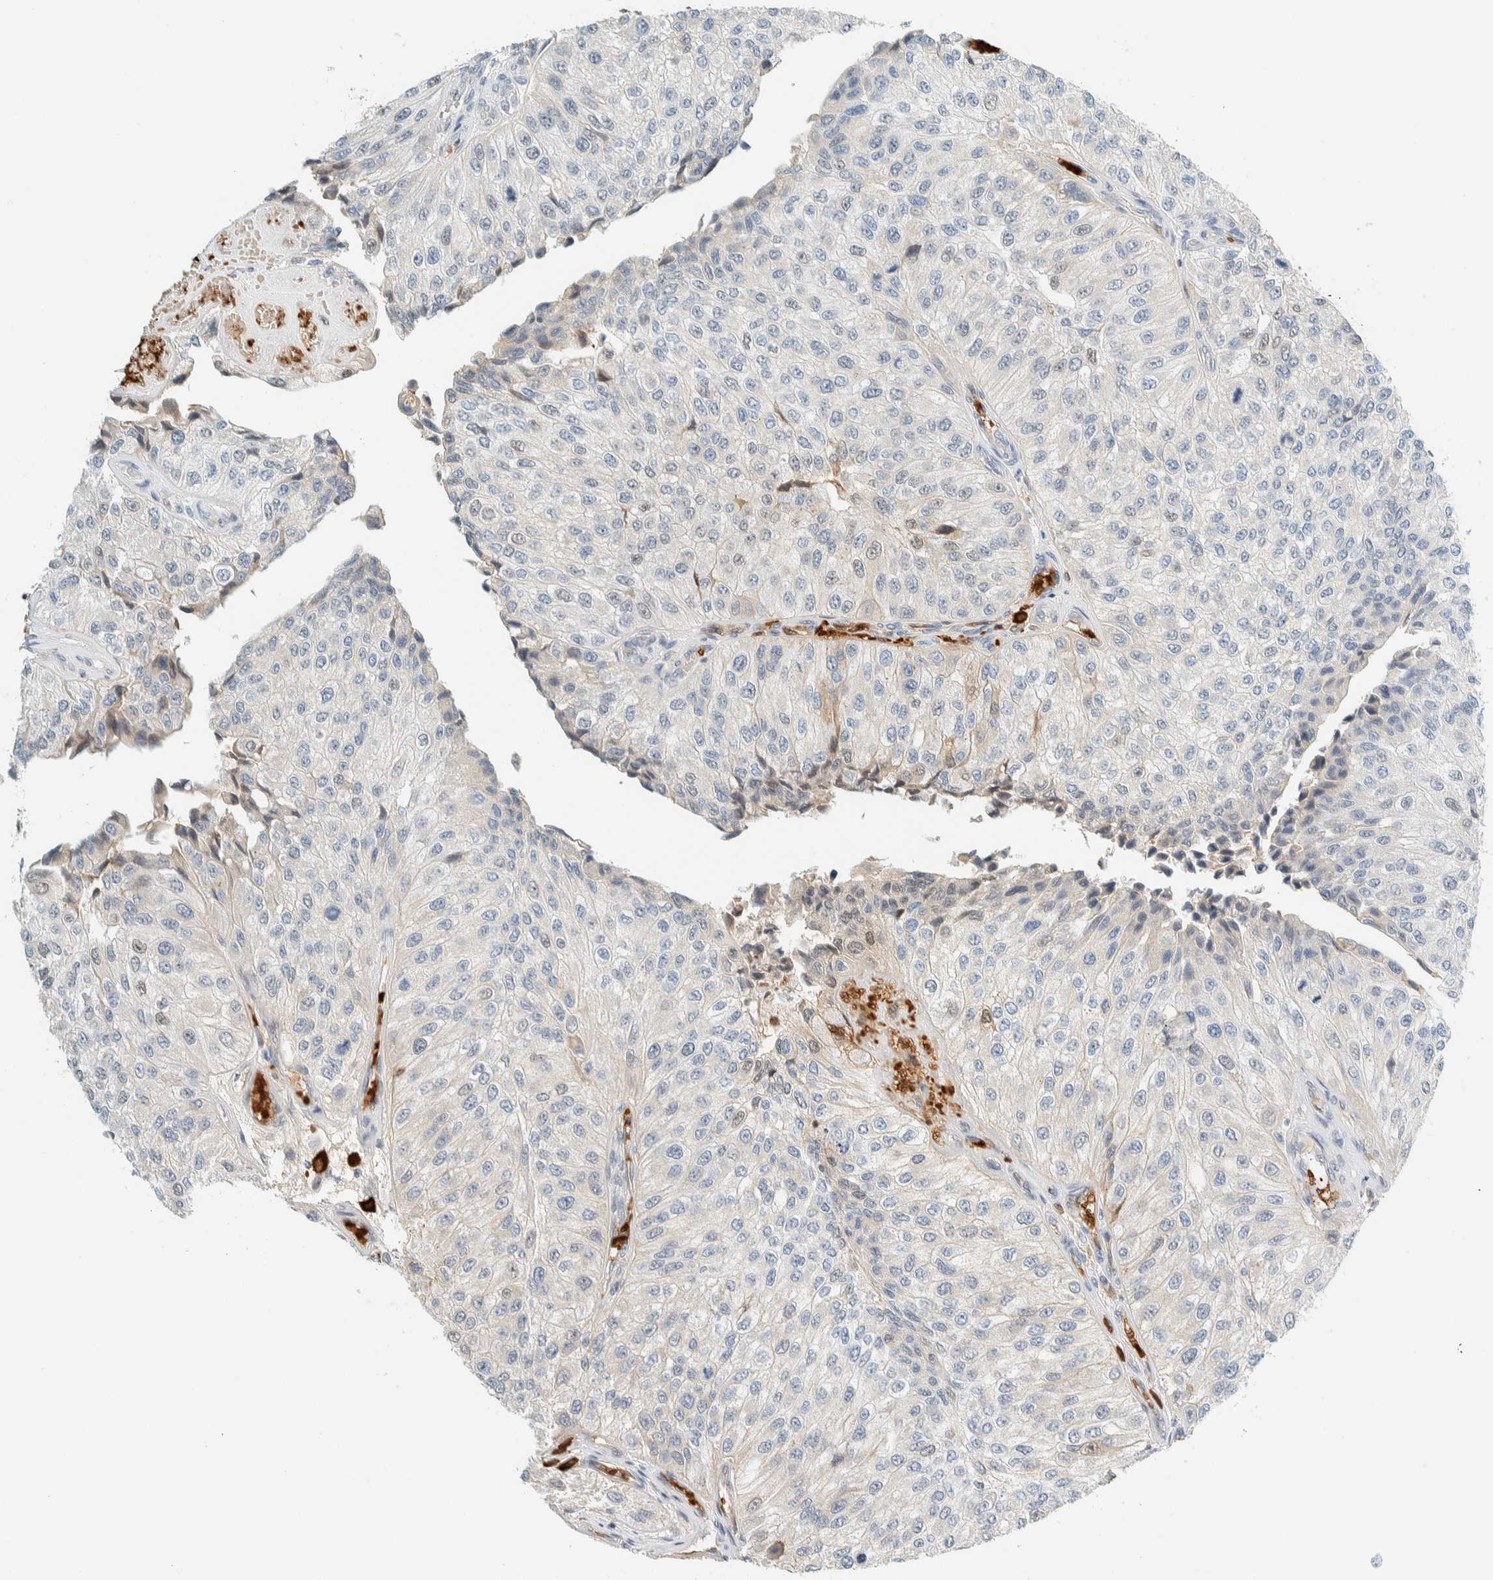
{"staining": {"intensity": "moderate", "quantity": "<25%", "location": "cytoplasmic/membranous,nuclear"}, "tissue": "urothelial cancer", "cell_type": "Tumor cells", "image_type": "cancer", "snomed": [{"axis": "morphology", "description": "Urothelial carcinoma, High grade"}, {"axis": "topography", "description": "Kidney"}, {"axis": "topography", "description": "Urinary bladder"}], "caption": "Immunohistochemical staining of human urothelial cancer shows moderate cytoplasmic/membranous and nuclear protein positivity in about <25% of tumor cells. Using DAB (3,3'-diaminobenzidine) (brown) and hematoxylin (blue) stains, captured at high magnification using brightfield microscopy.", "gene": "TSTD2", "patient": {"sex": "male", "age": 77}}